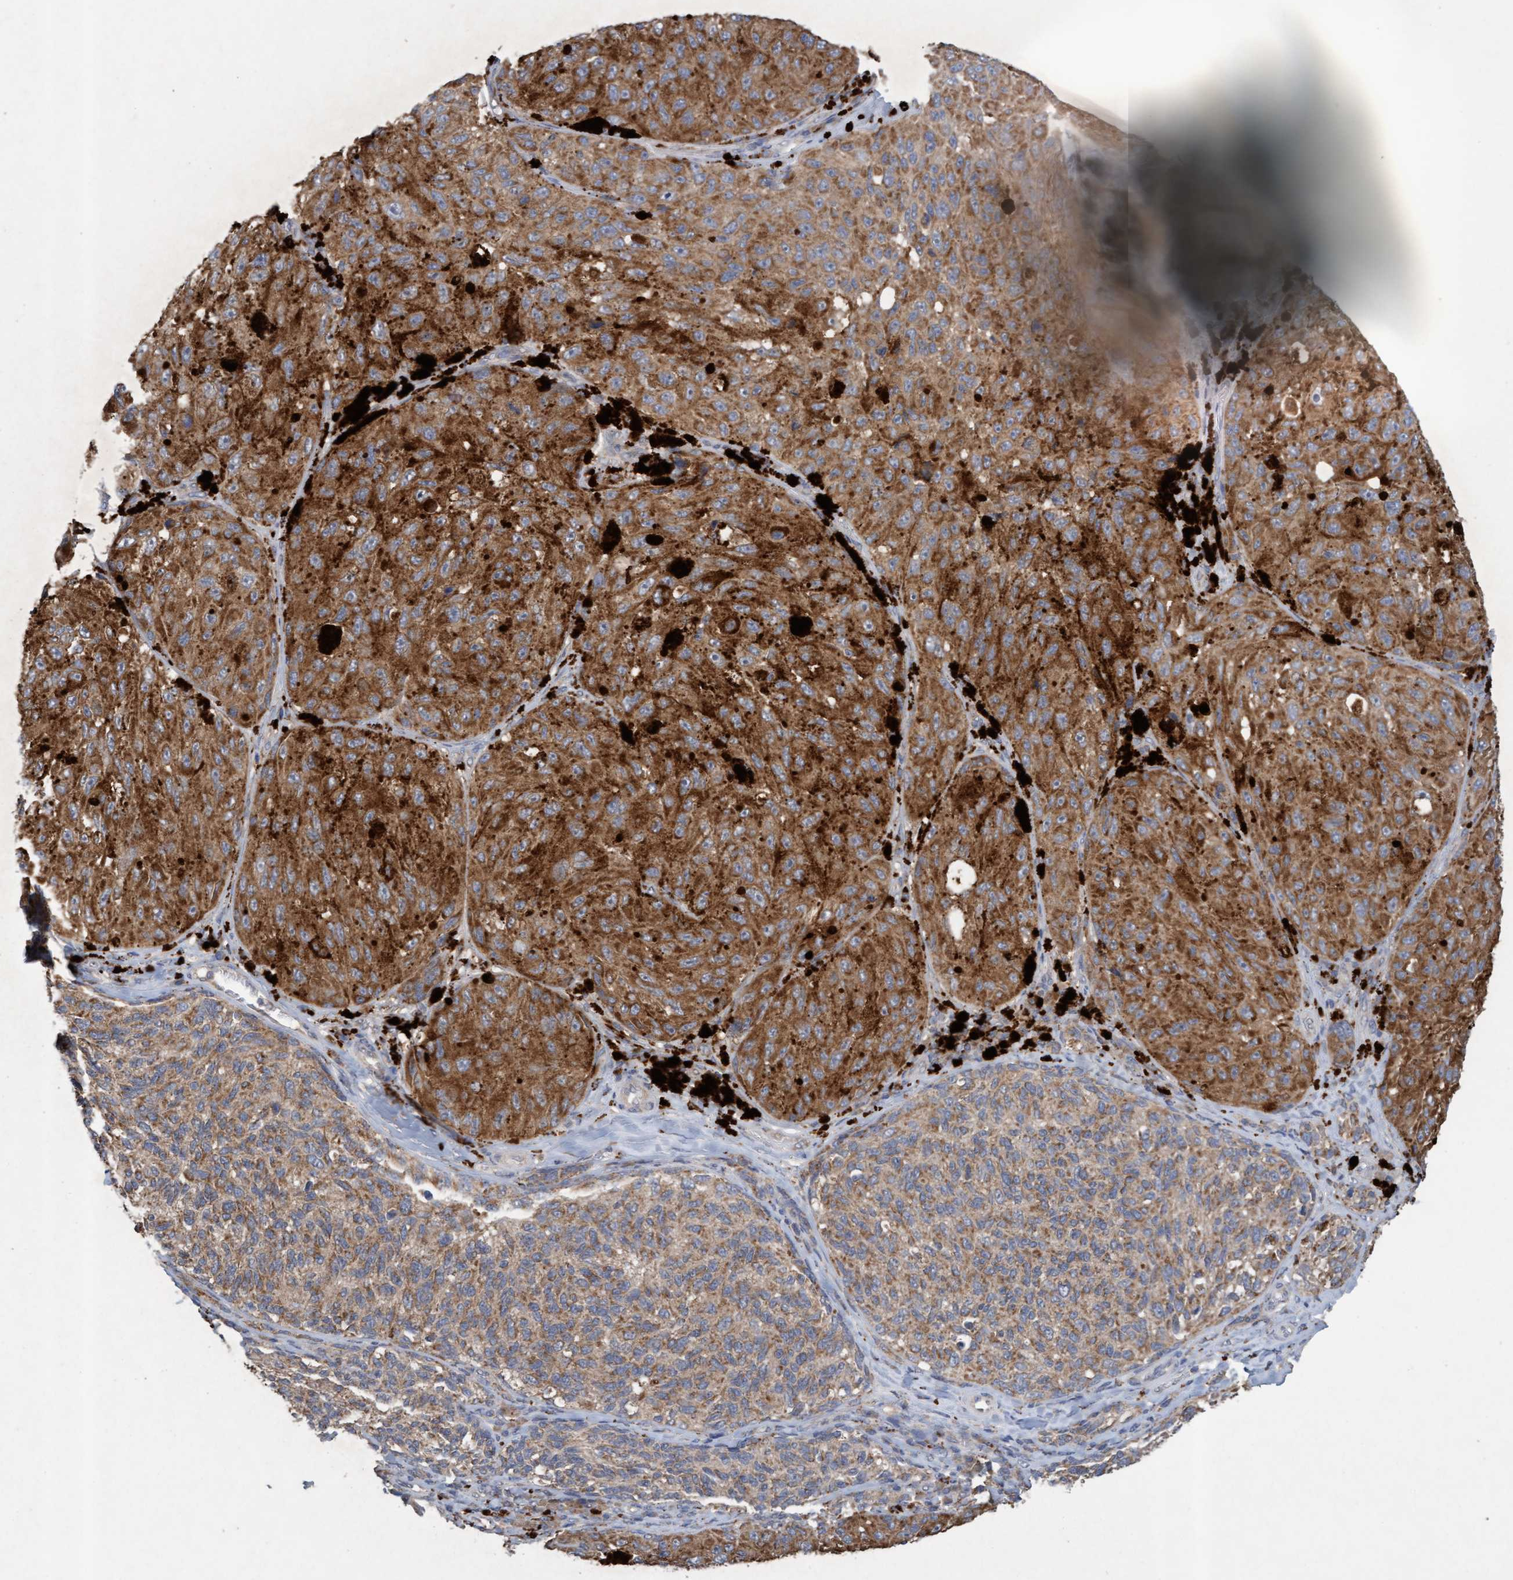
{"staining": {"intensity": "strong", "quantity": "25%-75%", "location": "cytoplasmic/membranous"}, "tissue": "melanoma", "cell_type": "Tumor cells", "image_type": "cancer", "snomed": [{"axis": "morphology", "description": "Malignant melanoma, NOS"}, {"axis": "topography", "description": "Skin"}], "caption": "This photomicrograph demonstrates IHC staining of human malignant melanoma, with high strong cytoplasmic/membranous staining in approximately 25%-75% of tumor cells.", "gene": "ATPAF2", "patient": {"sex": "female", "age": 73}}